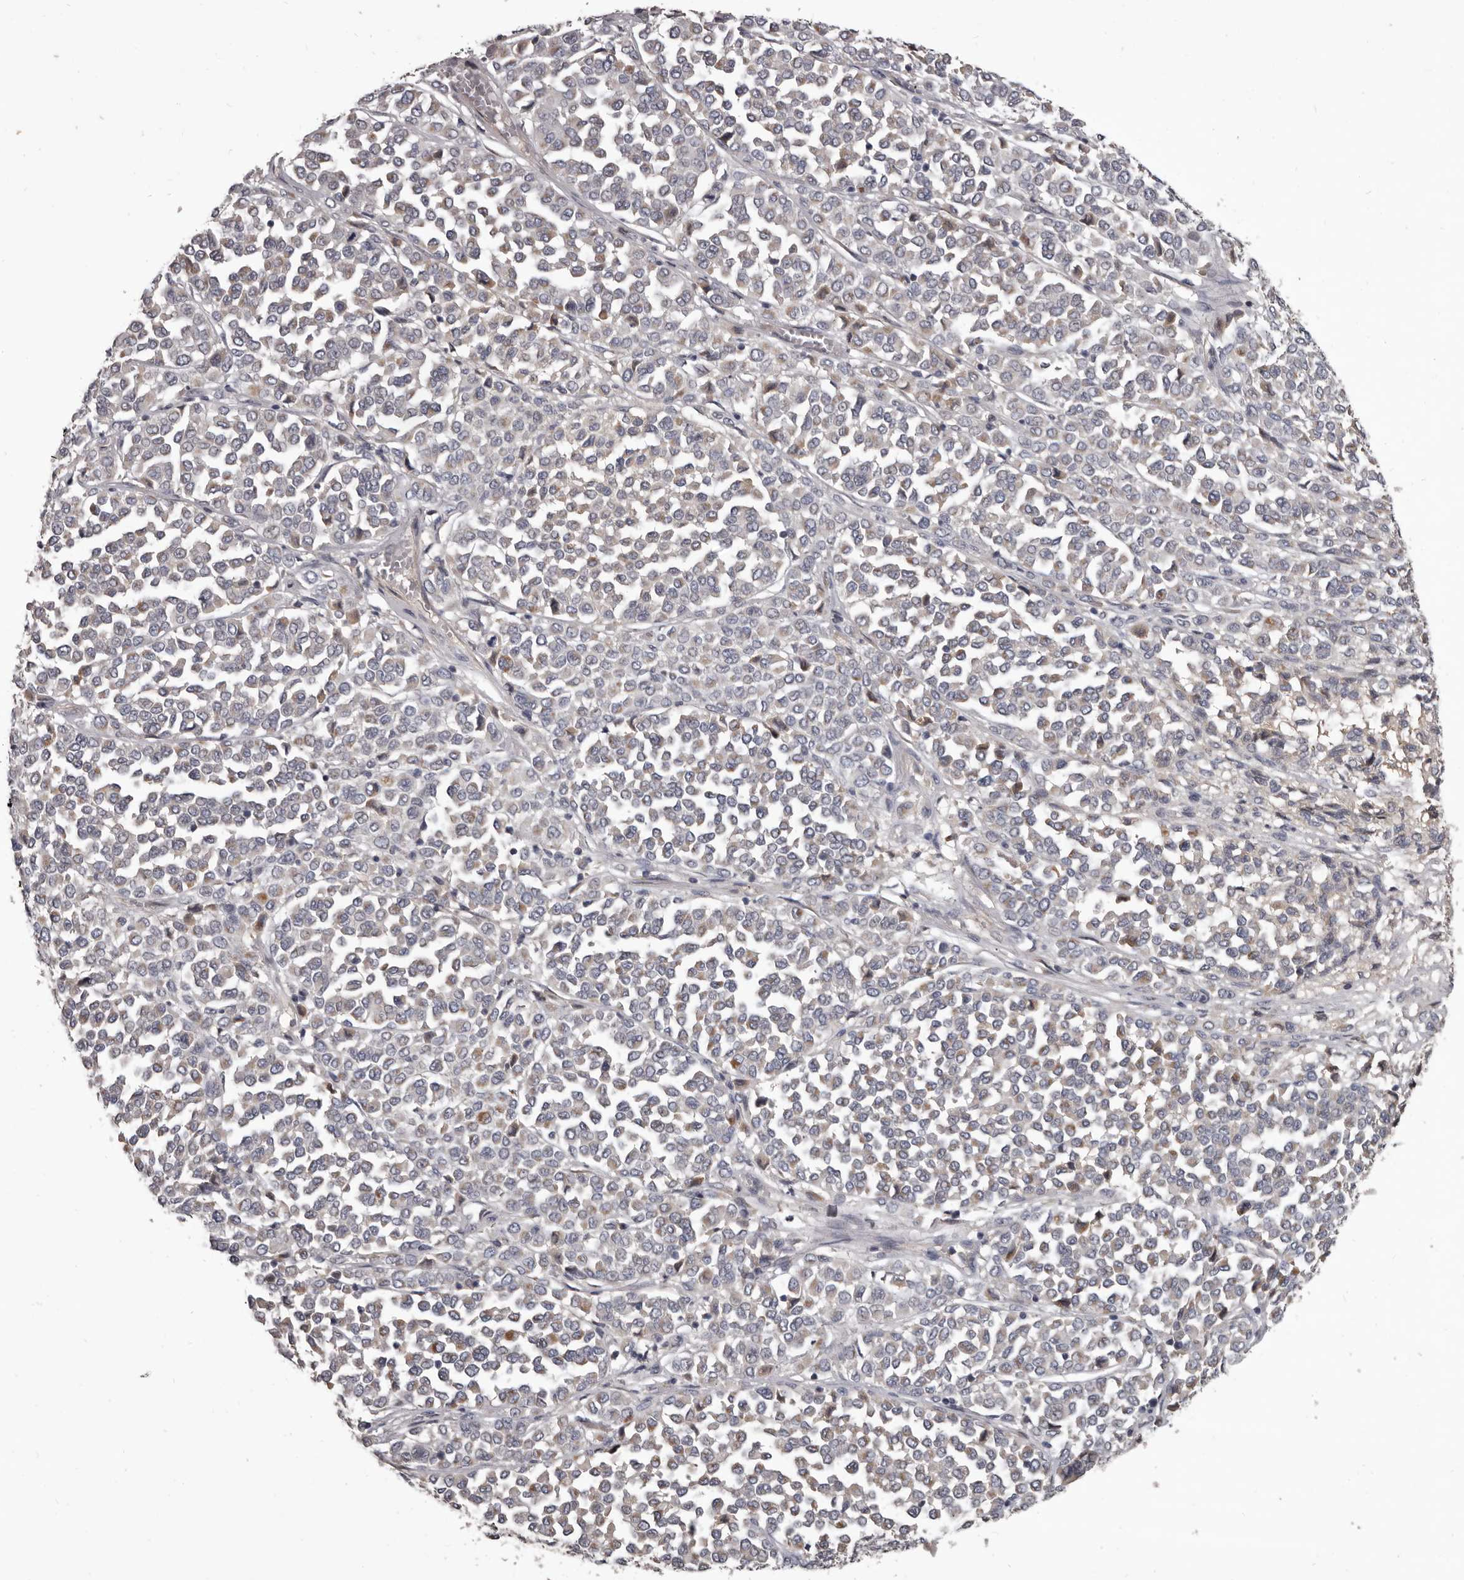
{"staining": {"intensity": "weak", "quantity": "25%-75%", "location": "cytoplasmic/membranous"}, "tissue": "melanoma", "cell_type": "Tumor cells", "image_type": "cancer", "snomed": [{"axis": "morphology", "description": "Malignant melanoma, Metastatic site"}, {"axis": "topography", "description": "Pancreas"}], "caption": "Brown immunohistochemical staining in melanoma displays weak cytoplasmic/membranous staining in approximately 25%-75% of tumor cells. (IHC, brightfield microscopy, high magnification).", "gene": "ALDH5A1", "patient": {"sex": "female", "age": 30}}